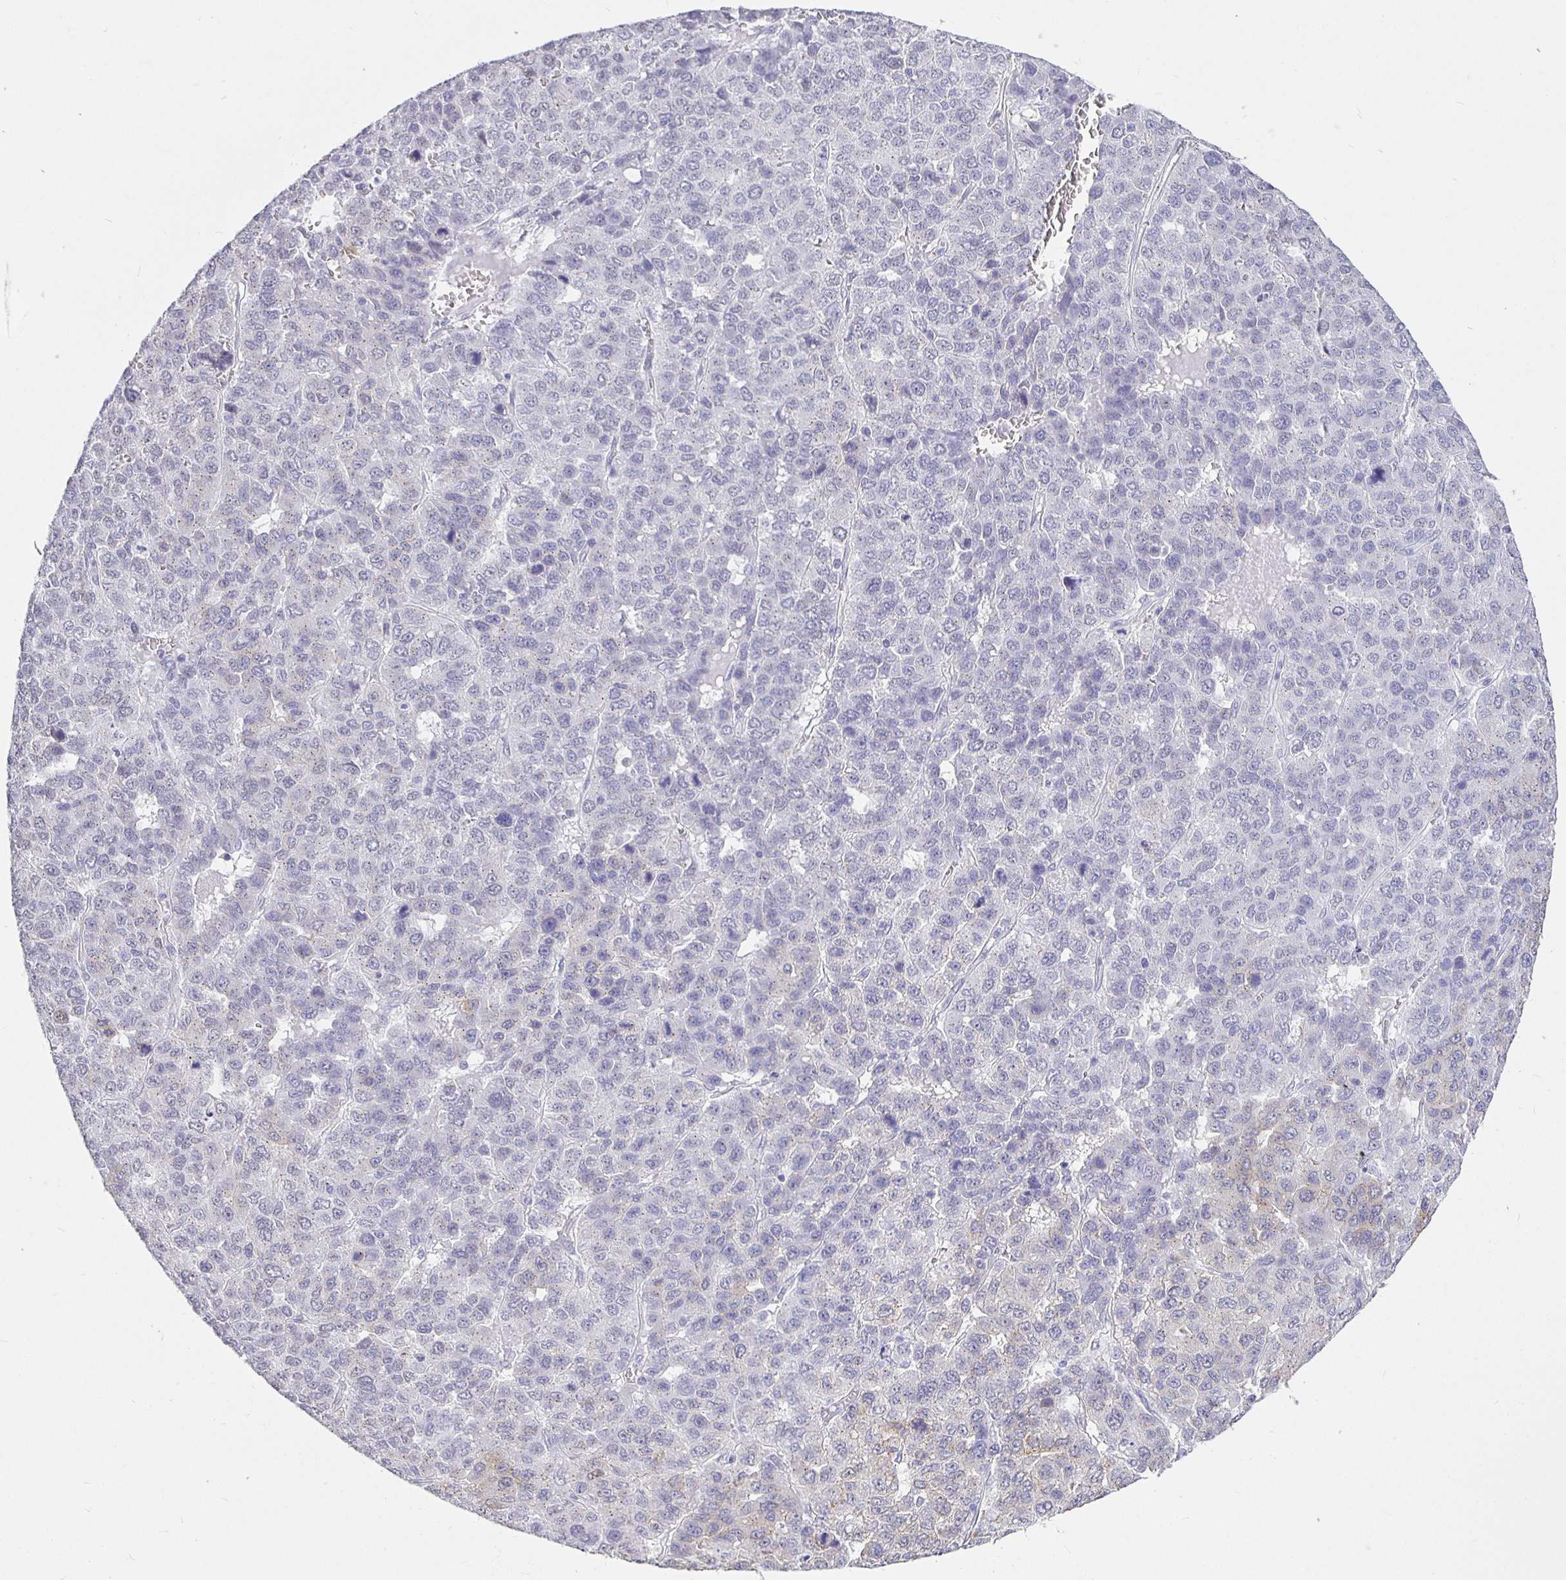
{"staining": {"intensity": "weak", "quantity": "<25%", "location": "cytoplasmic/membranous"}, "tissue": "liver cancer", "cell_type": "Tumor cells", "image_type": "cancer", "snomed": [{"axis": "morphology", "description": "Carcinoma, Hepatocellular, NOS"}, {"axis": "topography", "description": "Liver"}], "caption": "Liver cancer was stained to show a protein in brown. There is no significant staining in tumor cells. Brightfield microscopy of IHC stained with DAB (brown) and hematoxylin (blue), captured at high magnification.", "gene": "EZHIP", "patient": {"sex": "male", "age": 69}}